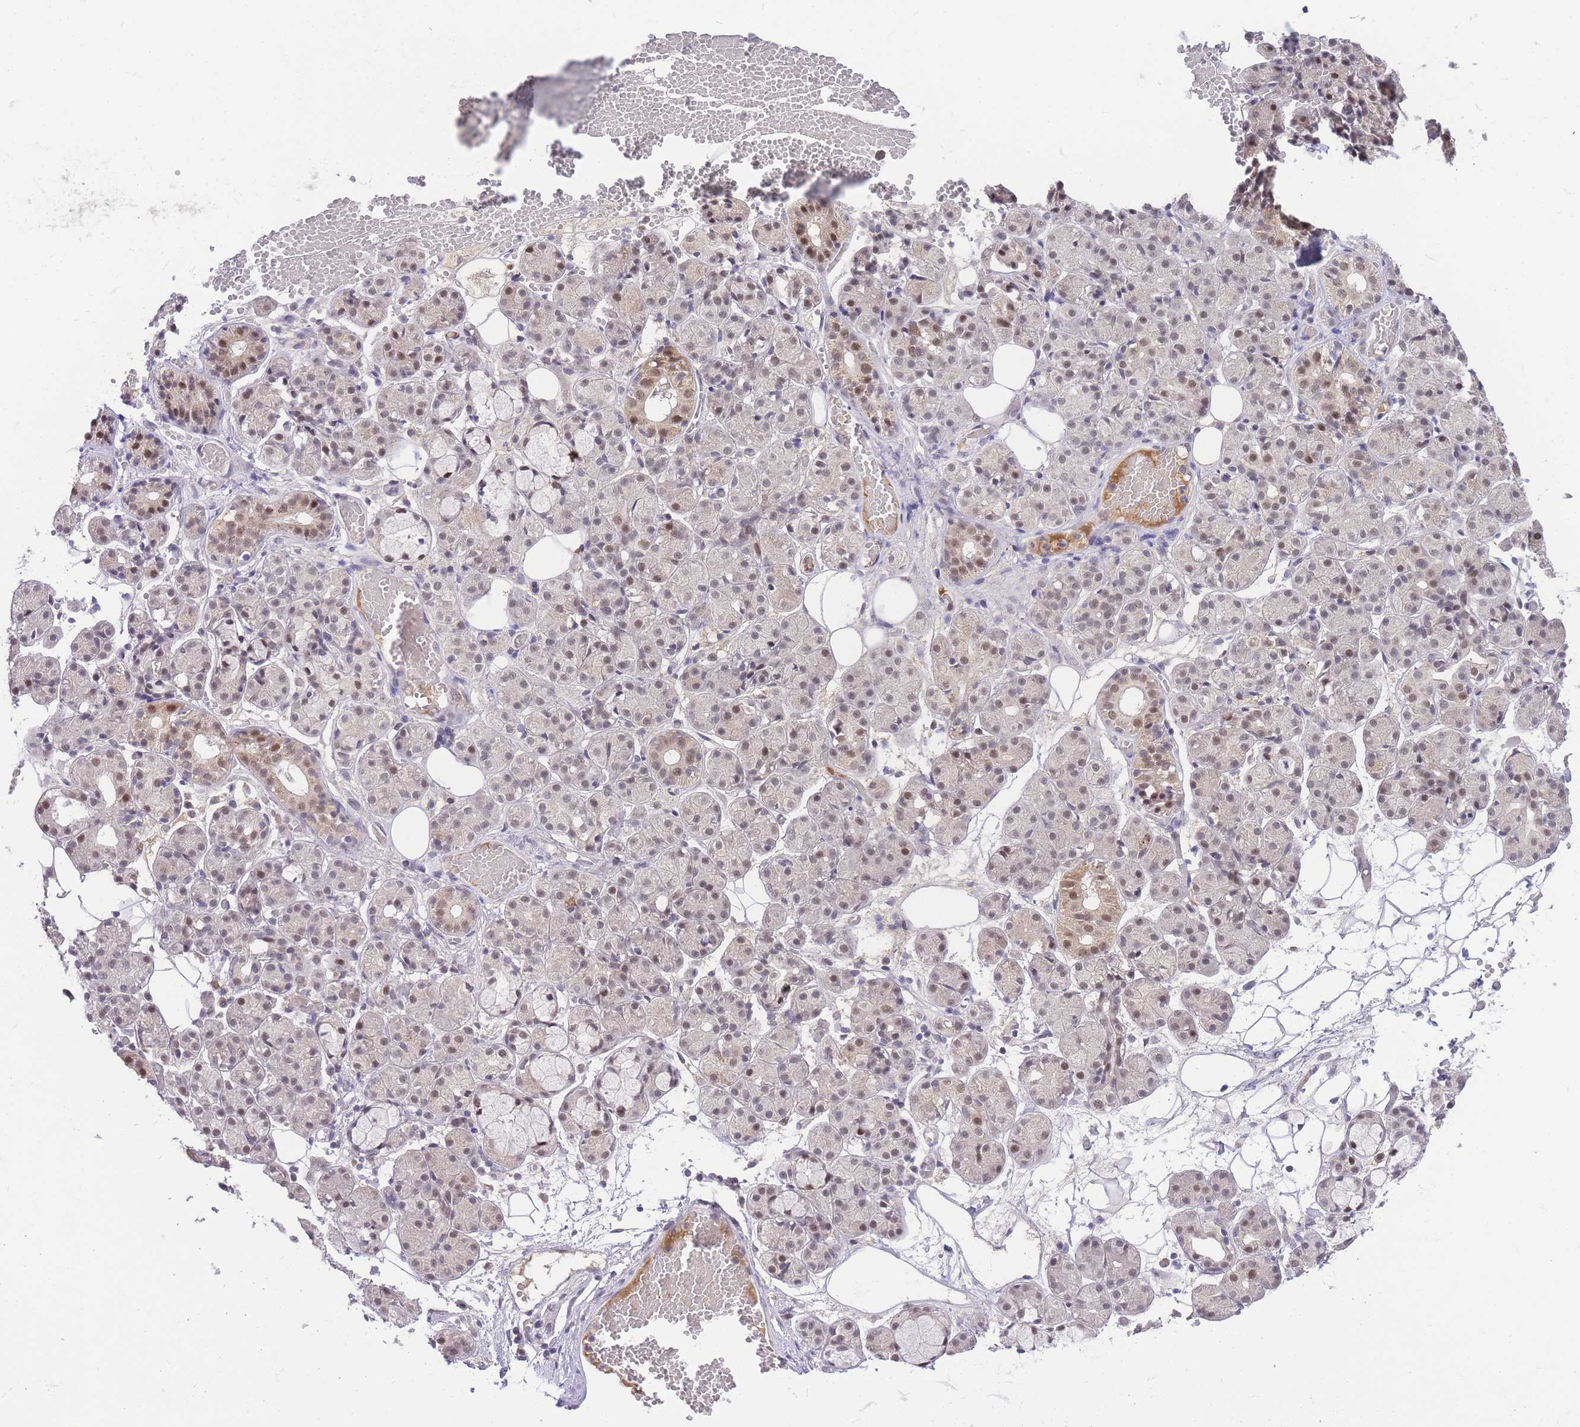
{"staining": {"intensity": "moderate", "quantity": "<25%", "location": "nuclear"}, "tissue": "salivary gland", "cell_type": "Glandular cells", "image_type": "normal", "snomed": [{"axis": "morphology", "description": "Normal tissue, NOS"}, {"axis": "topography", "description": "Salivary gland"}], "caption": "Glandular cells reveal low levels of moderate nuclear positivity in approximately <25% of cells in normal human salivary gland. (Brightfield microscopy of DAB IHC at high magnification).", "gene": "PUS10", "patient": {"sex": "male", "age": 63}}